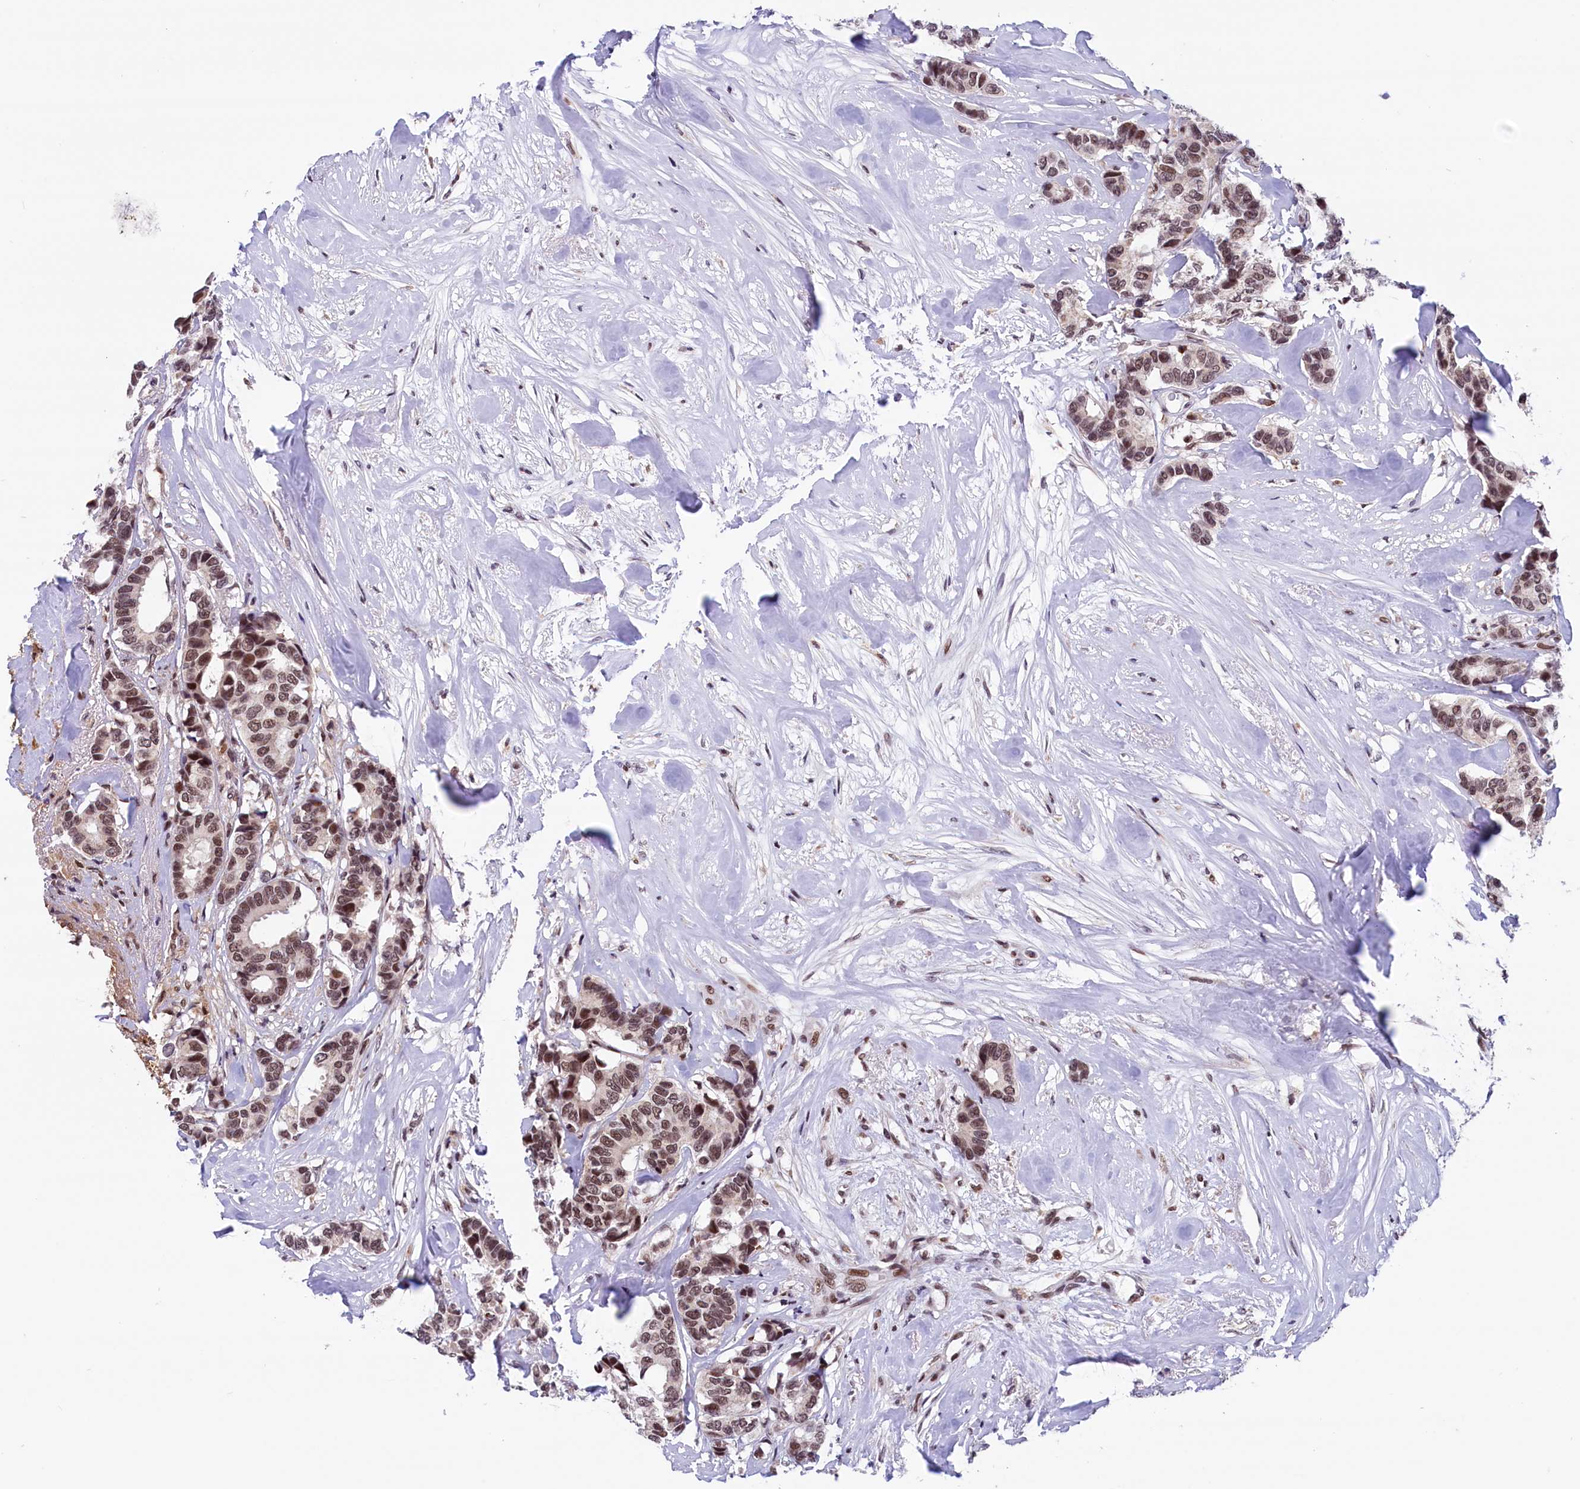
{"staining": {"intensity": "moderate", "quantity": ">75%", "location": "nuclear"}, "tissue": "breast cancer", "cell_type": "Tumor cells", "image_type": "cancer", "snomed": [{"axis": "morphology", "description": "Duct carcinoma"}, {"axis": "topography", "description": "Breast"}], "caption": "Protein analysis of breast intraductal carcinoma tissue displays moderate nuclear expression in approximately >75% of tumor cells.", "gene": "CDYL2", "patient": {"sex": "female", "age": 87}}